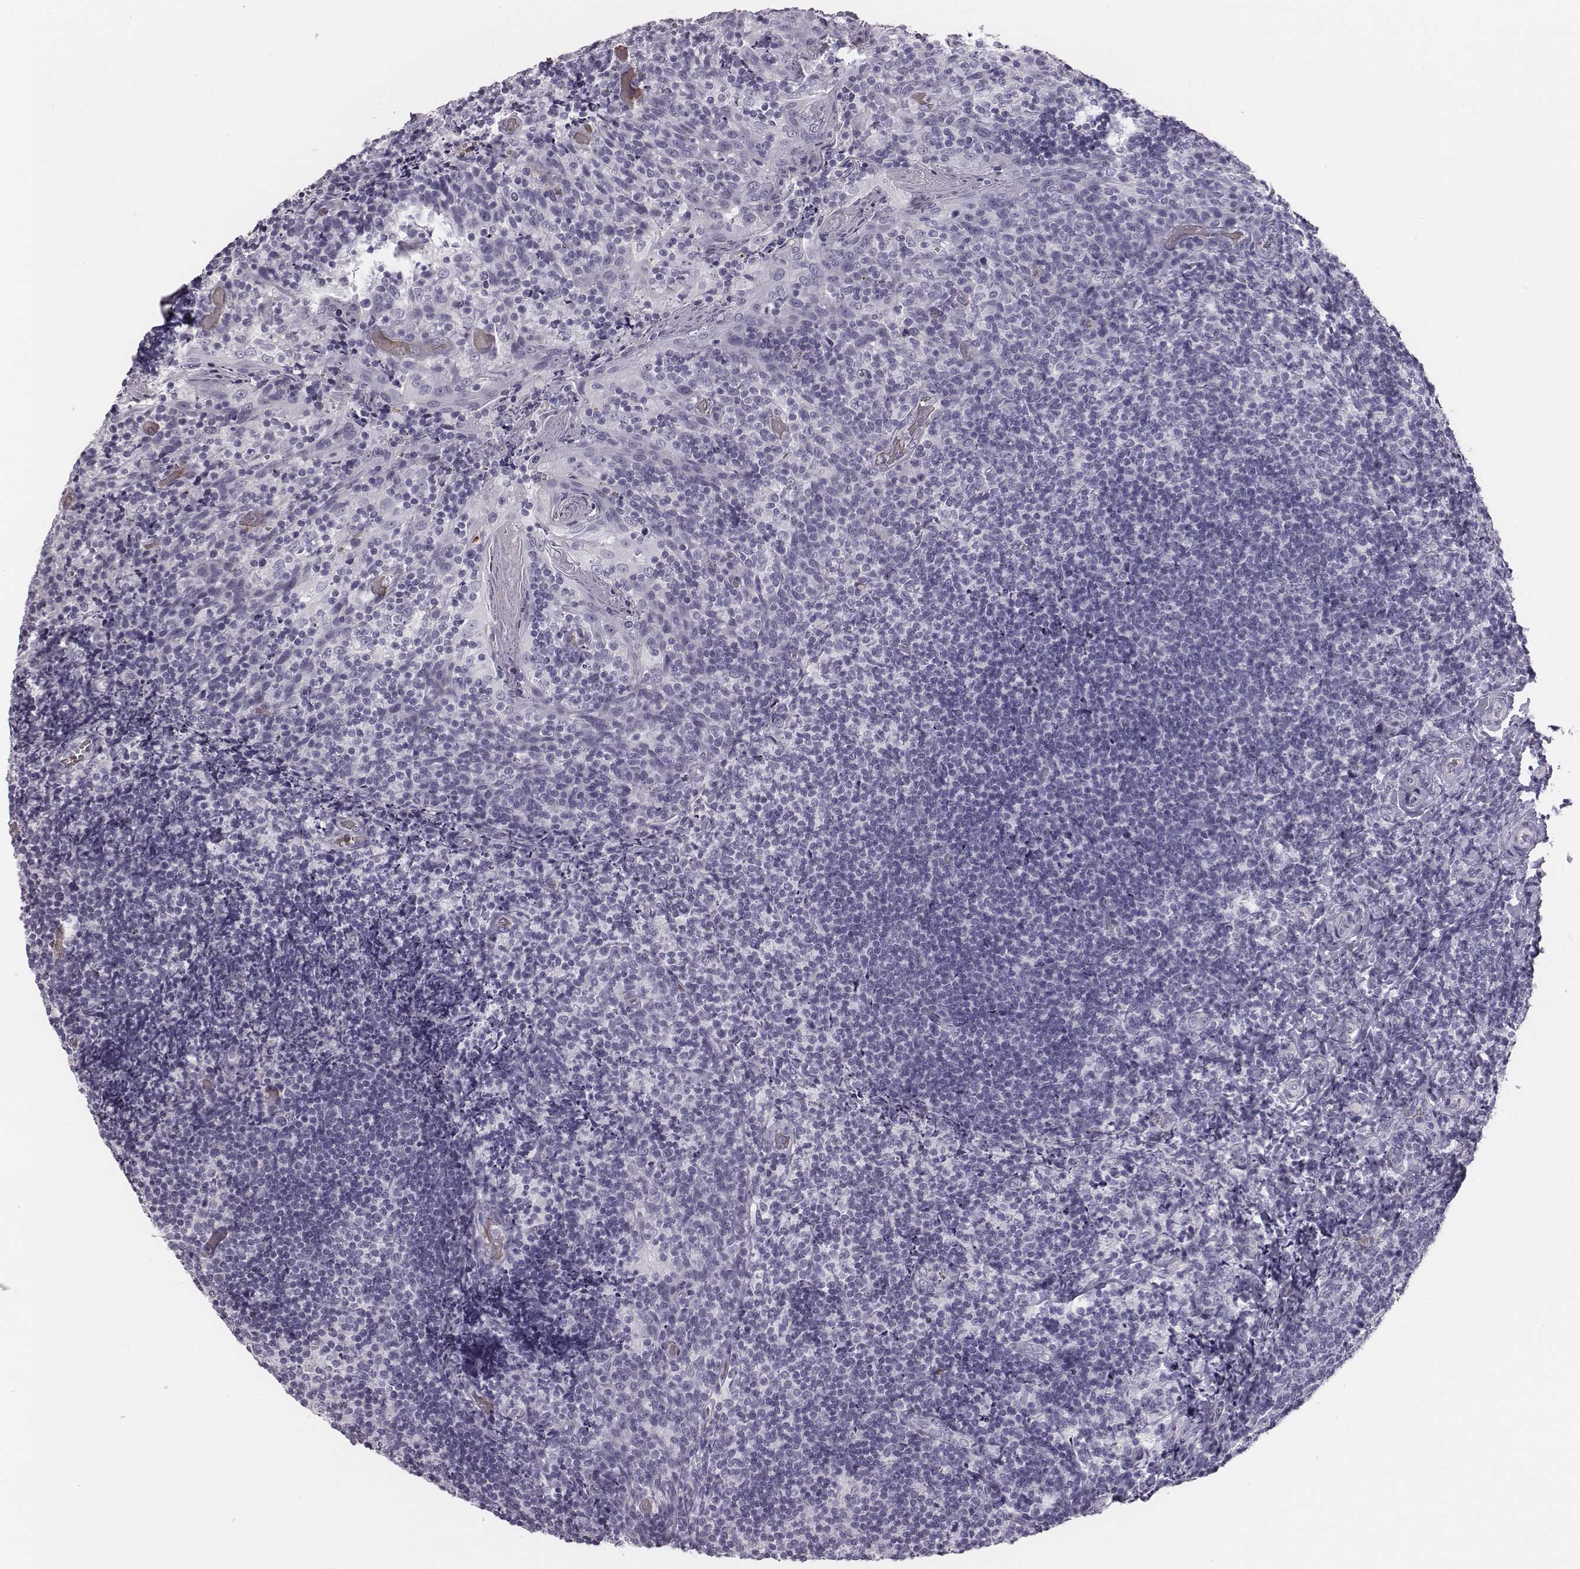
{"staining": {"intensity": "negative", "quantity": "none", "location": "none"}, "tissue": "tonsil", "cell_type": "Germinal center cells", "image_type": "normal", "snomed": [{"axis": "morphology", "description": "Normal tissue, NOS"}, {"axis": "topography", "description": "Tonsil"}], "caption": "Immunohistochemistry (IHC) image of unremarkable tonsil: tonsil stained with DAB displays no significant protein staining in germinal center cells. The staining was performed using DAB to visualize the protein expression in brown, while the nuclei were stained in blue with hematoxylin (Magnification: 20x).", "gene": "HBZ", "patient": {"sex": "female", "age": 10}}